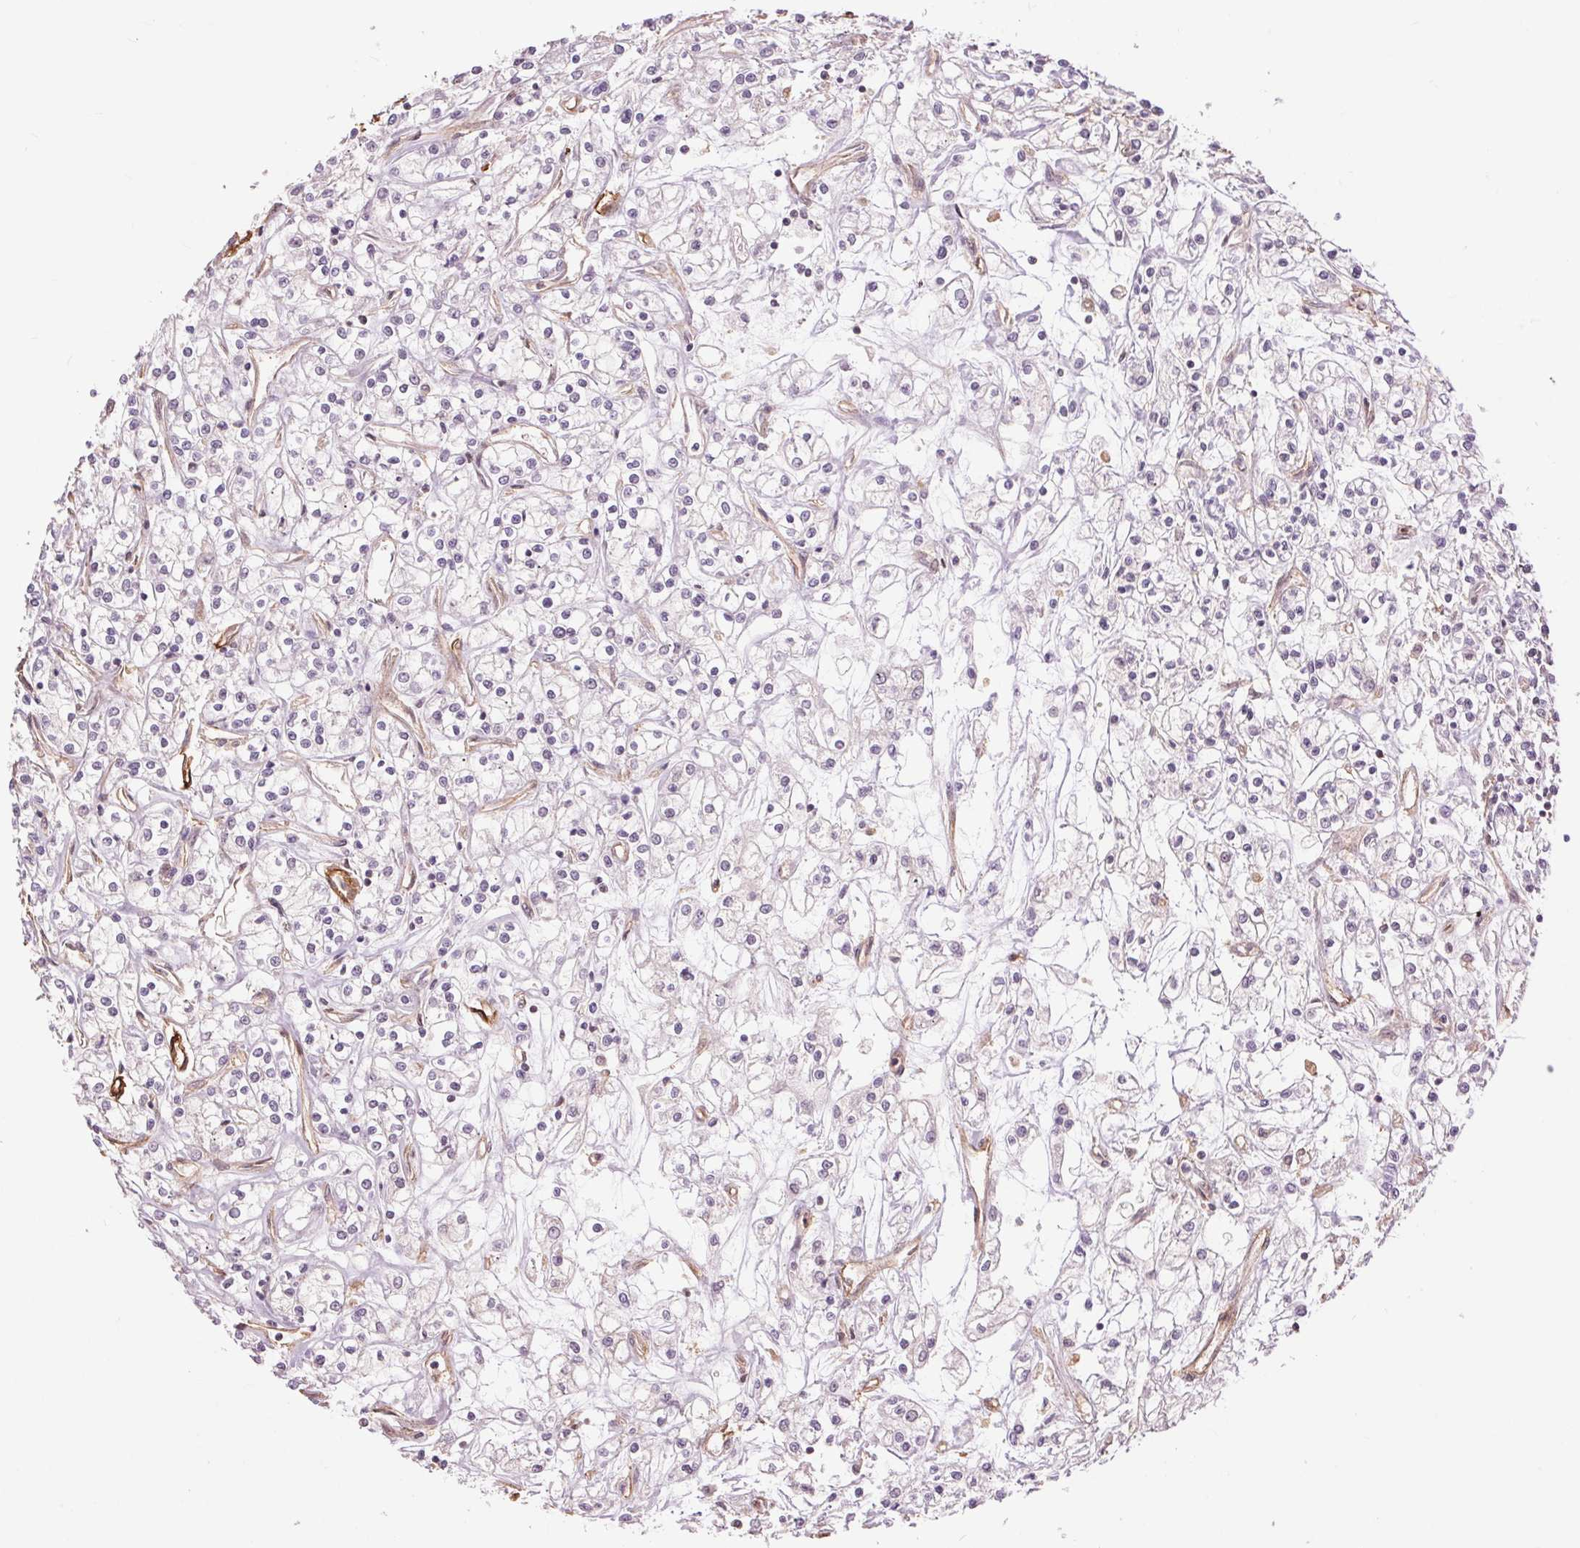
{"staining": {"intensity": "negative", "quantity": "none", "location": "none"}, "tissue": "renal cancer", "cell_type": "Tumor cells", "image_type": "cancer", "snomed": [{"axis": "morphology", "description": "Adenocarcinoma, NOS"}, {"axis": "topography", "description": "Kidney"}], "caption": "A high-resolution histopathology image shows IHC staining of renal cancer, which shows no significant expression in tumor cells. (DAB IHC with hematoxylin counter stain).", "gene": "PALM", "patient": {"sex": "female", "age": 59}}